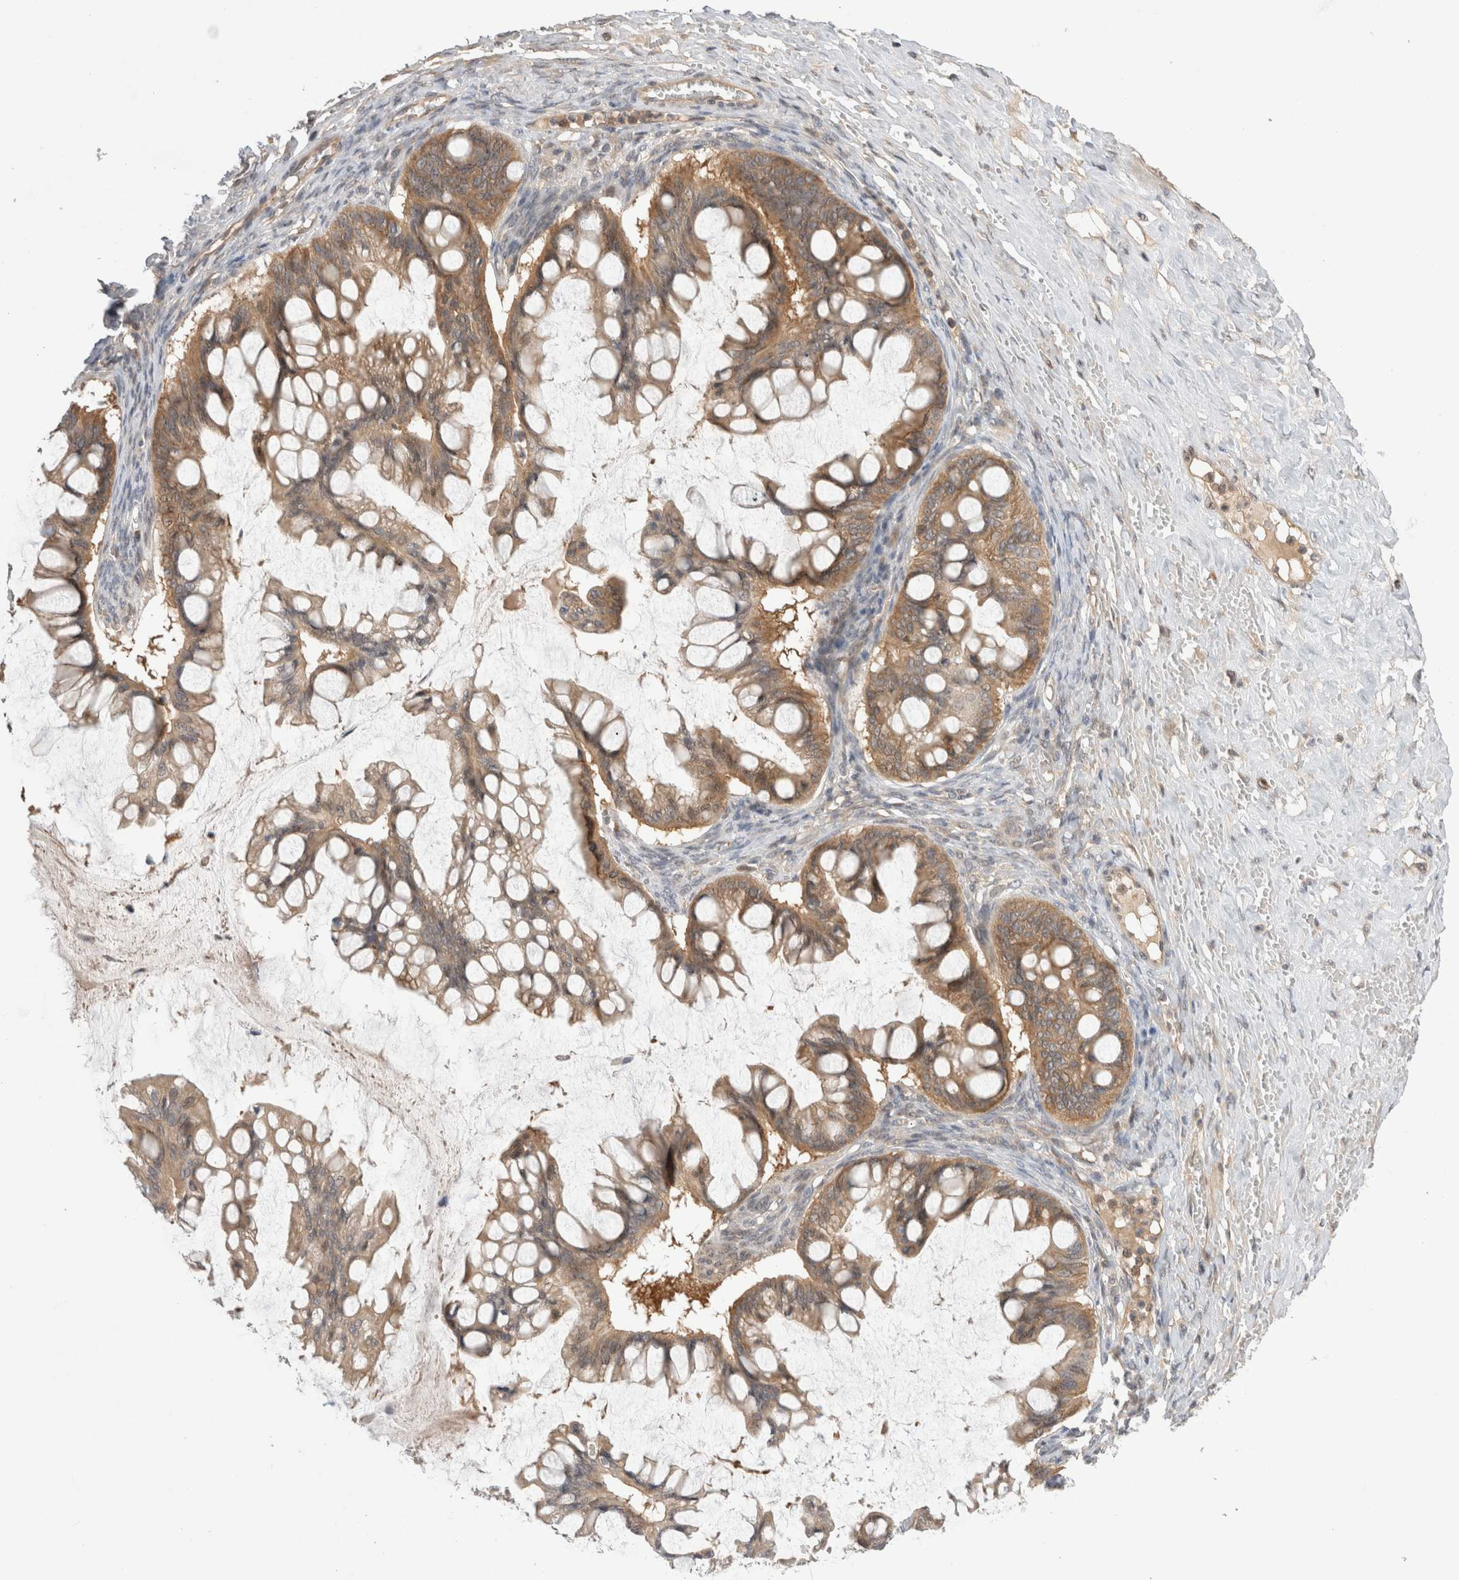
{"staining": {"intensity": "moderate", "quantity": "25%-75%", "location": "cytoplasmic/membranous"}, "tissue": "ovarian cancer", "cell_type": "Tumor cells", "image_type": "cancer", "snomed": [{"axis": "morphology", "description": "Cystadenocarcinoma, mucinous, NOS"}, {"axis": "topography", "description": "Ovary"}], "caption": "Immunohistochemistry staining of mucinous cystadenocarcinoma (ovarian), which demonstrates medium levels of moderate cytoplasmic/membranous staining in about 25%-75% of tumor cells indicating moderate cytoplasmic/membranous protein expression. The staining was performed using DAB (3,3'-diaminobenzidine) (brown) for protein detection and nuclei were counterstained in hematoxylin (blue).", "gene": "NFKB1", "patient": {"sex": "female", "age": 73}}